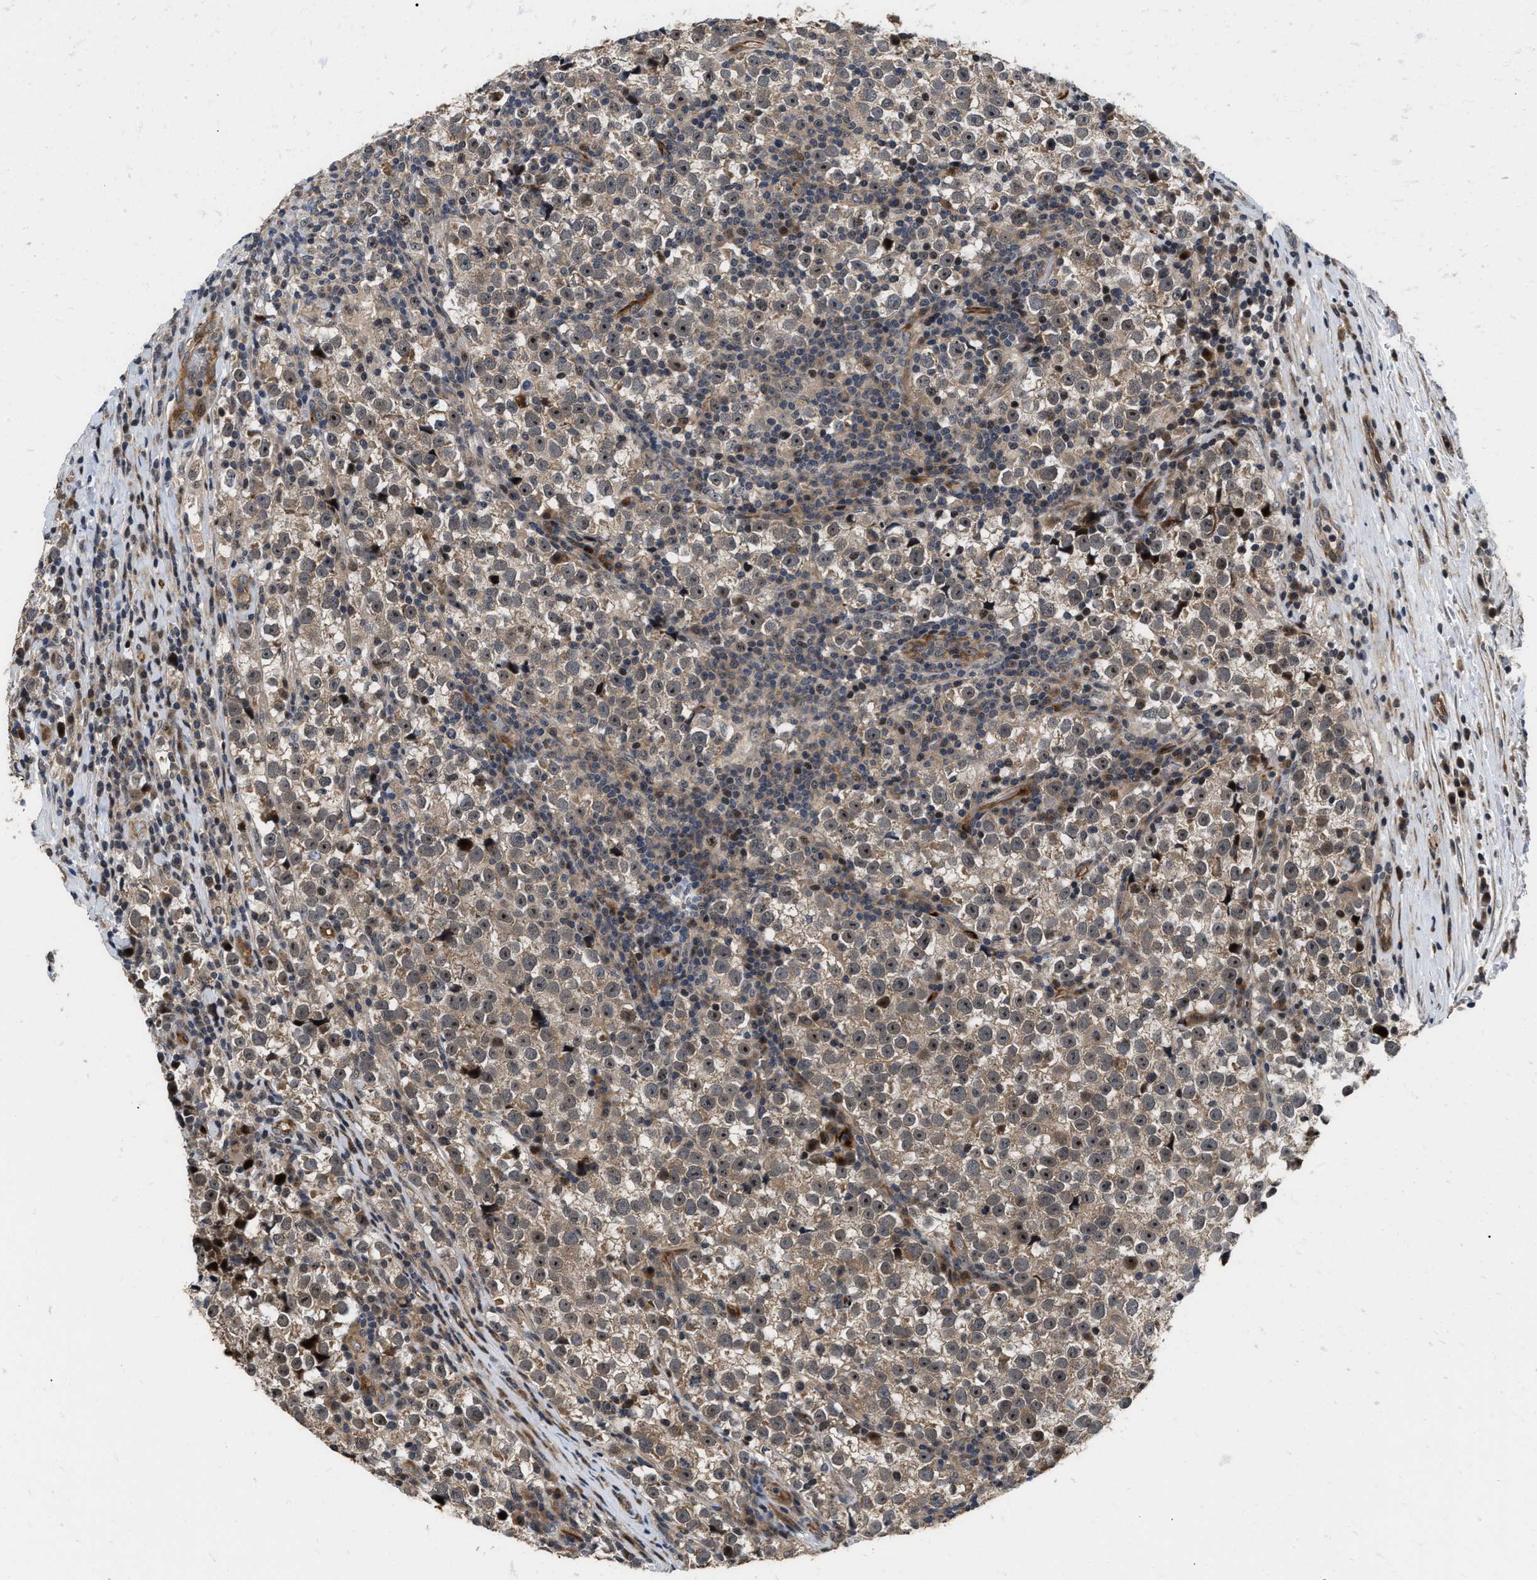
{"staining": {"intensity": "weak", "quantity": ">75%", "location": "cytoplasmic/membranous,nuclear"}, "tissue": "testis cancer", "cell_type": "Tumor cells", "image_type": "cancer", "snomed": [{"axis": "morphology", "description": "Normal tissue, NOS"}, {"axis": "morphology", "description": "Seminoma, NOS"}, {"axis": "topography", "description": "Testis"}], "caption": "A brown stain labels weak cytoplasmic/membranous and nuclear expression of a protein in seminoma (testis) tumor cells.", "gene": "ALDH3A2", "patient": {"sex": "male", "age": 43}}